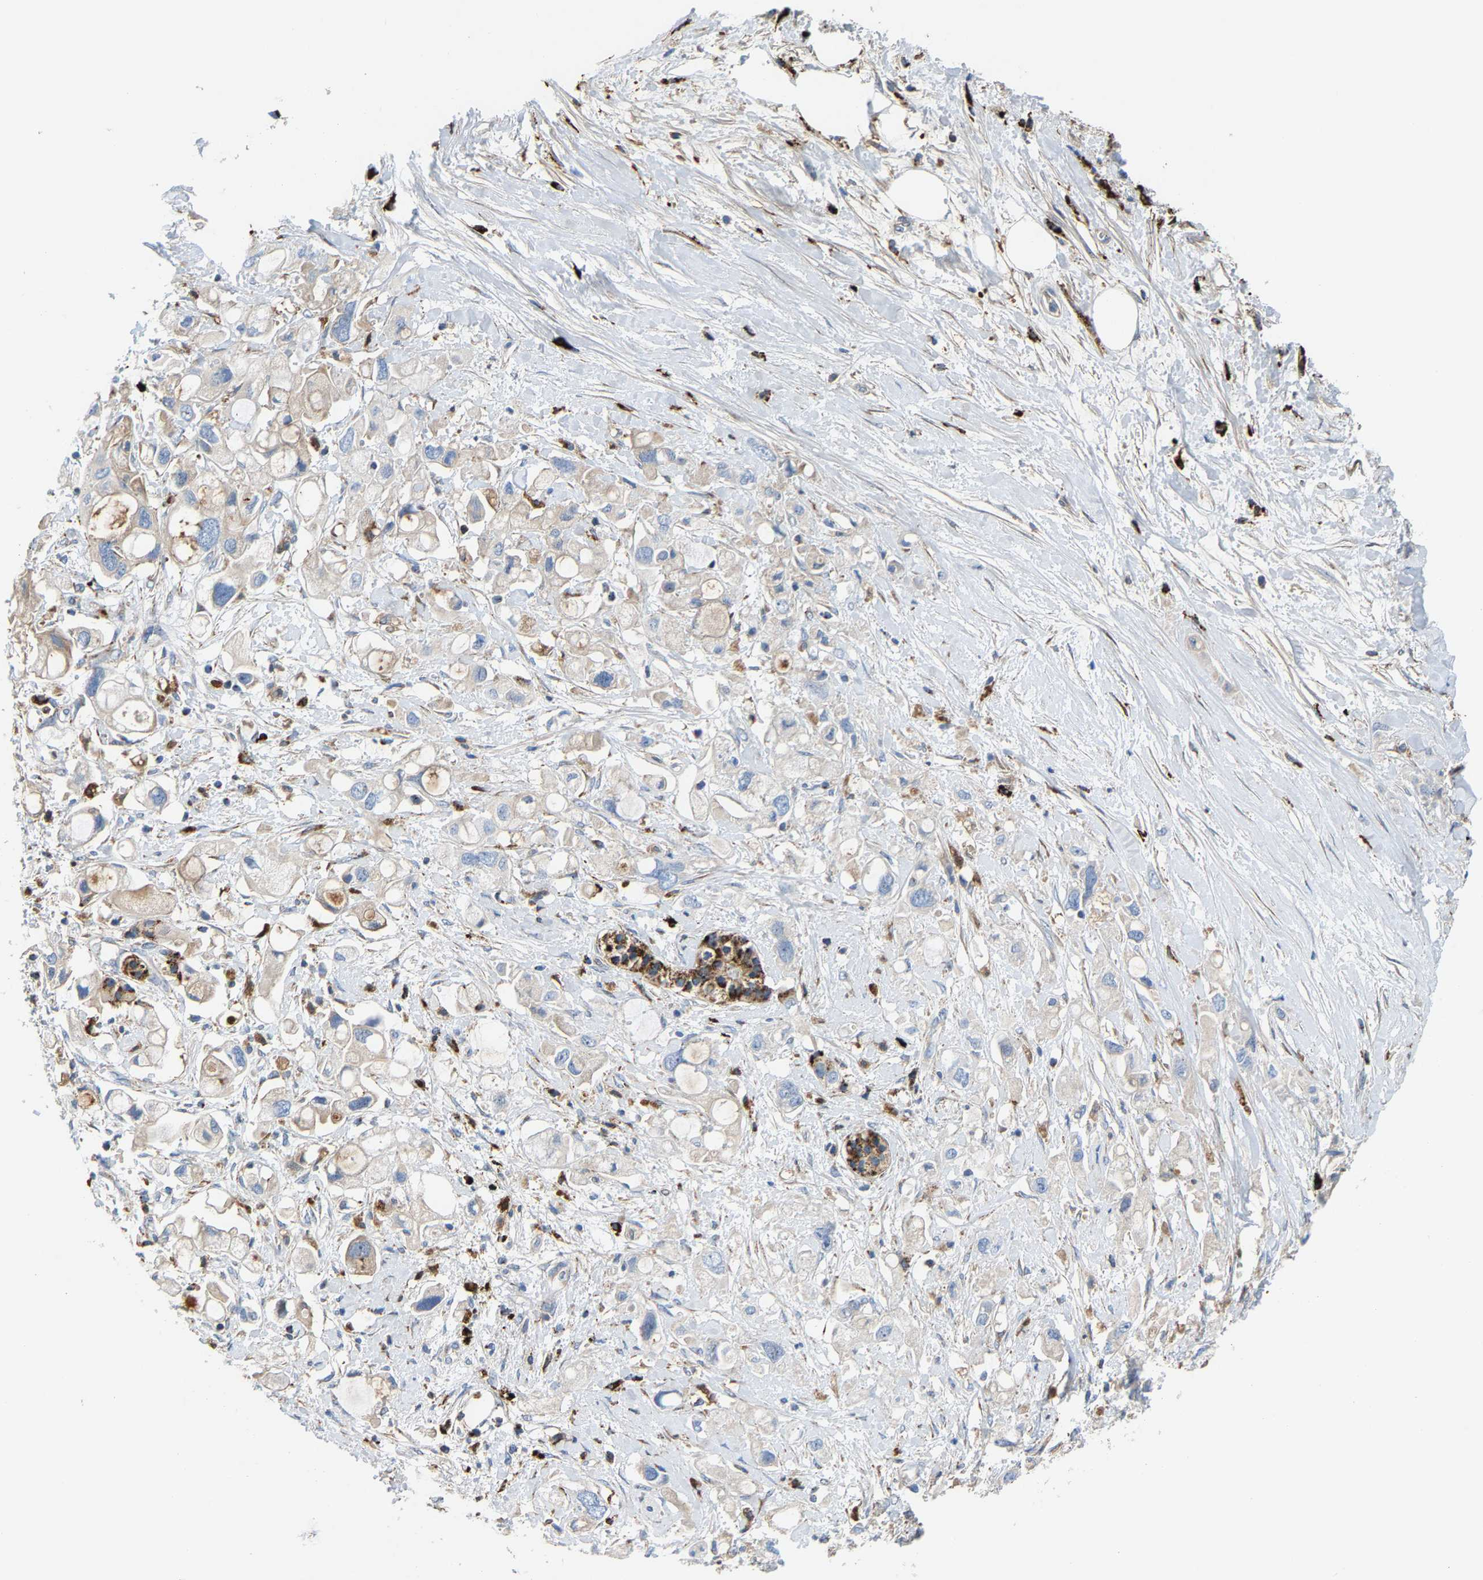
{"staining": {"intensity": "negative", "quantity": "none", "location": "none"}, "tissue": "pancreatic cancer", "cell_type": "Tumor cells", "image_type": "cancer", "snomed": [{"axis": "morphology", "description": "Adenocarcinoma, NOS"}, {"axis": "topography", "description": "Pancreas"}], "caption": "This is an immunohistochemistry image of human pancreatic cancer. There is no staining in tumor cells.", "gene": "DPP7", "patient": {"sex": "female", "age": 56}}